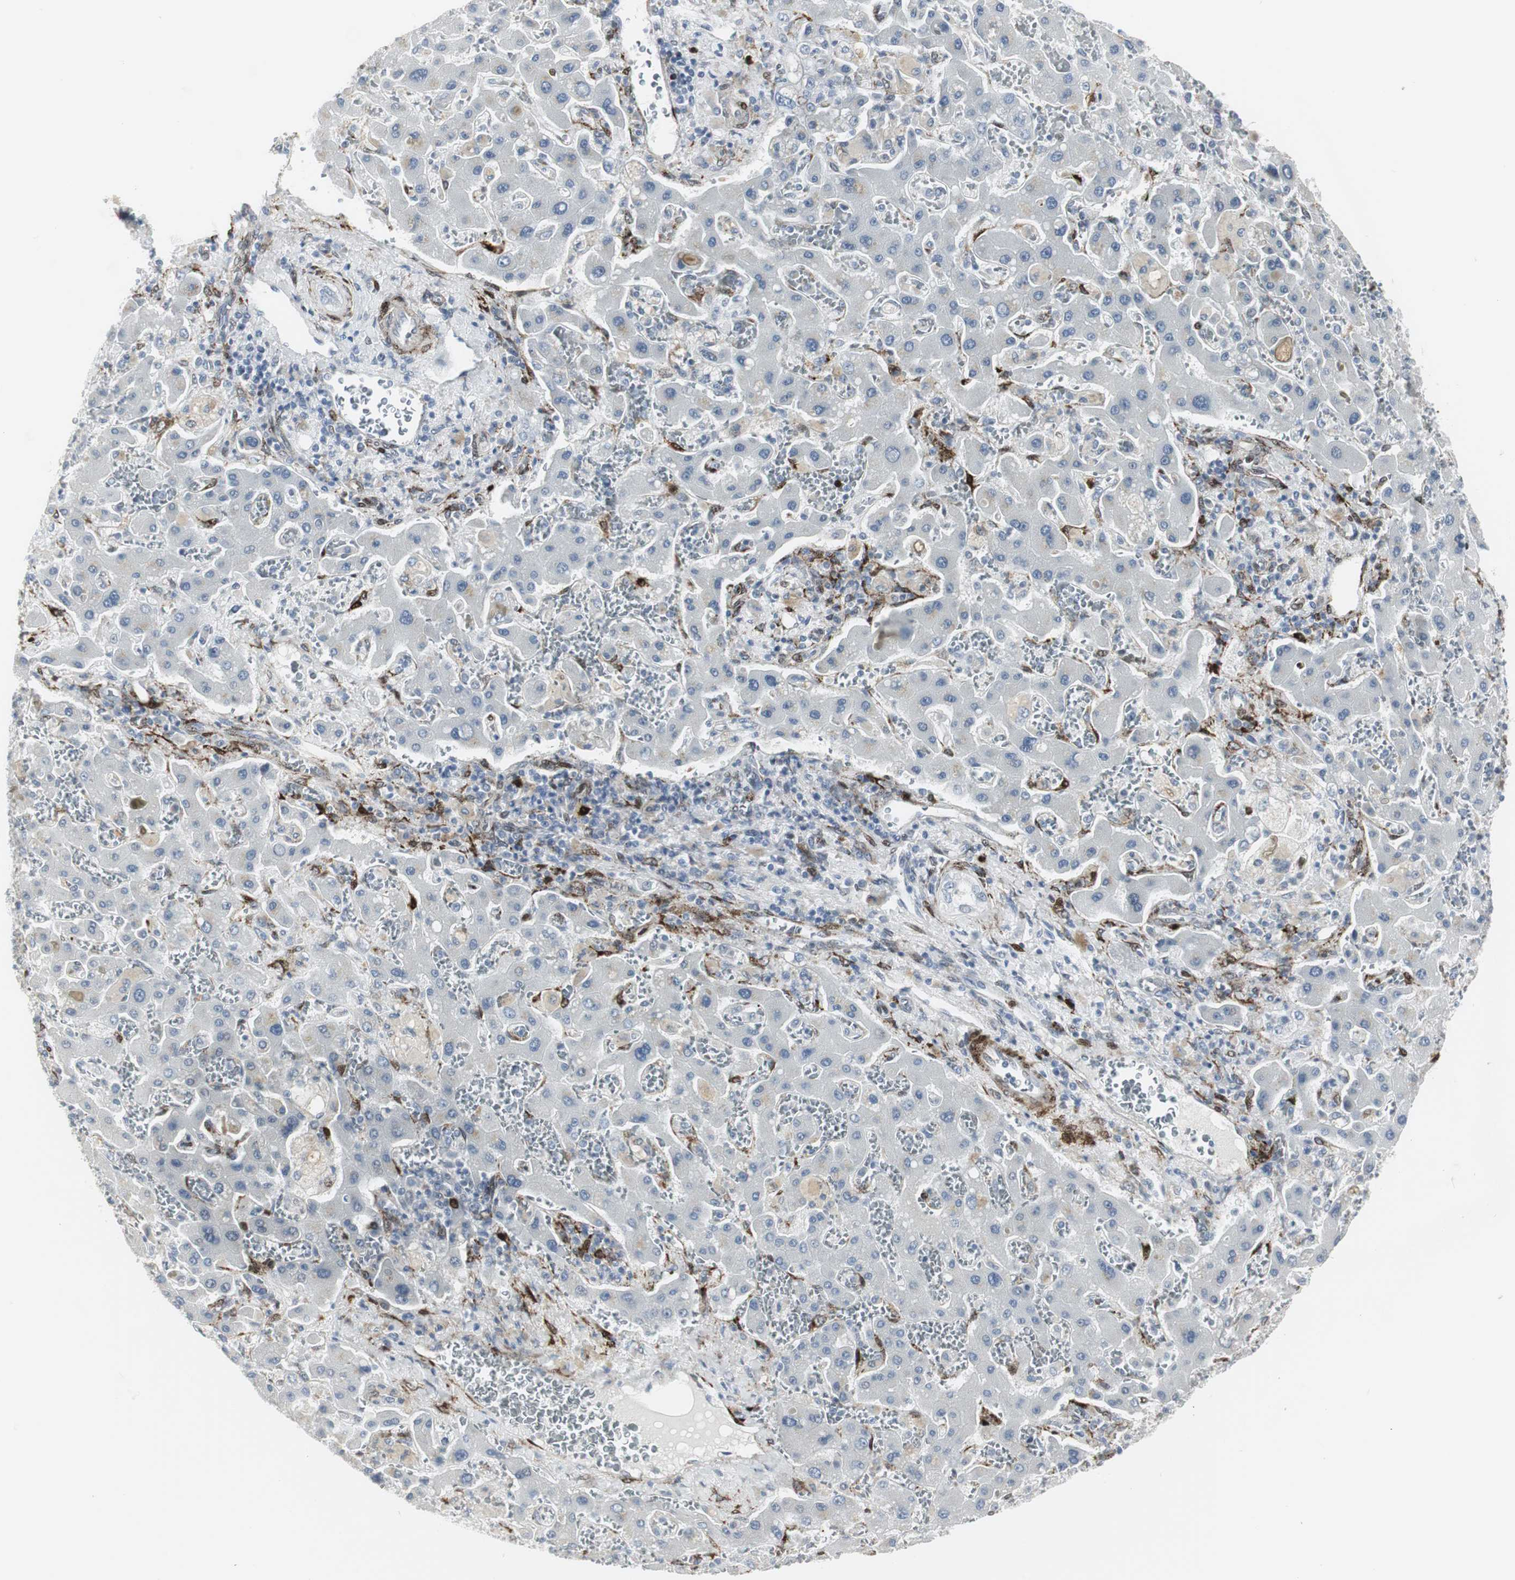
{"staining": {"intensity": "negative", "quantity": "none", "location": "none"}, "tissue": "liver cancer", "cell_type": "Tumor cells", "image_type": "cancer", "snomed": [{"axis": "morphology", "description": "Cholangiocarcinoma"}, {"axis": "topography", "description": "Liver"}], "caption": "Tumor cells are negative for brown protein staining in cholangiocarcinoma (liver).", "gene": "PPP1R14A", "patient": {"sex": "male", "age": 50}}